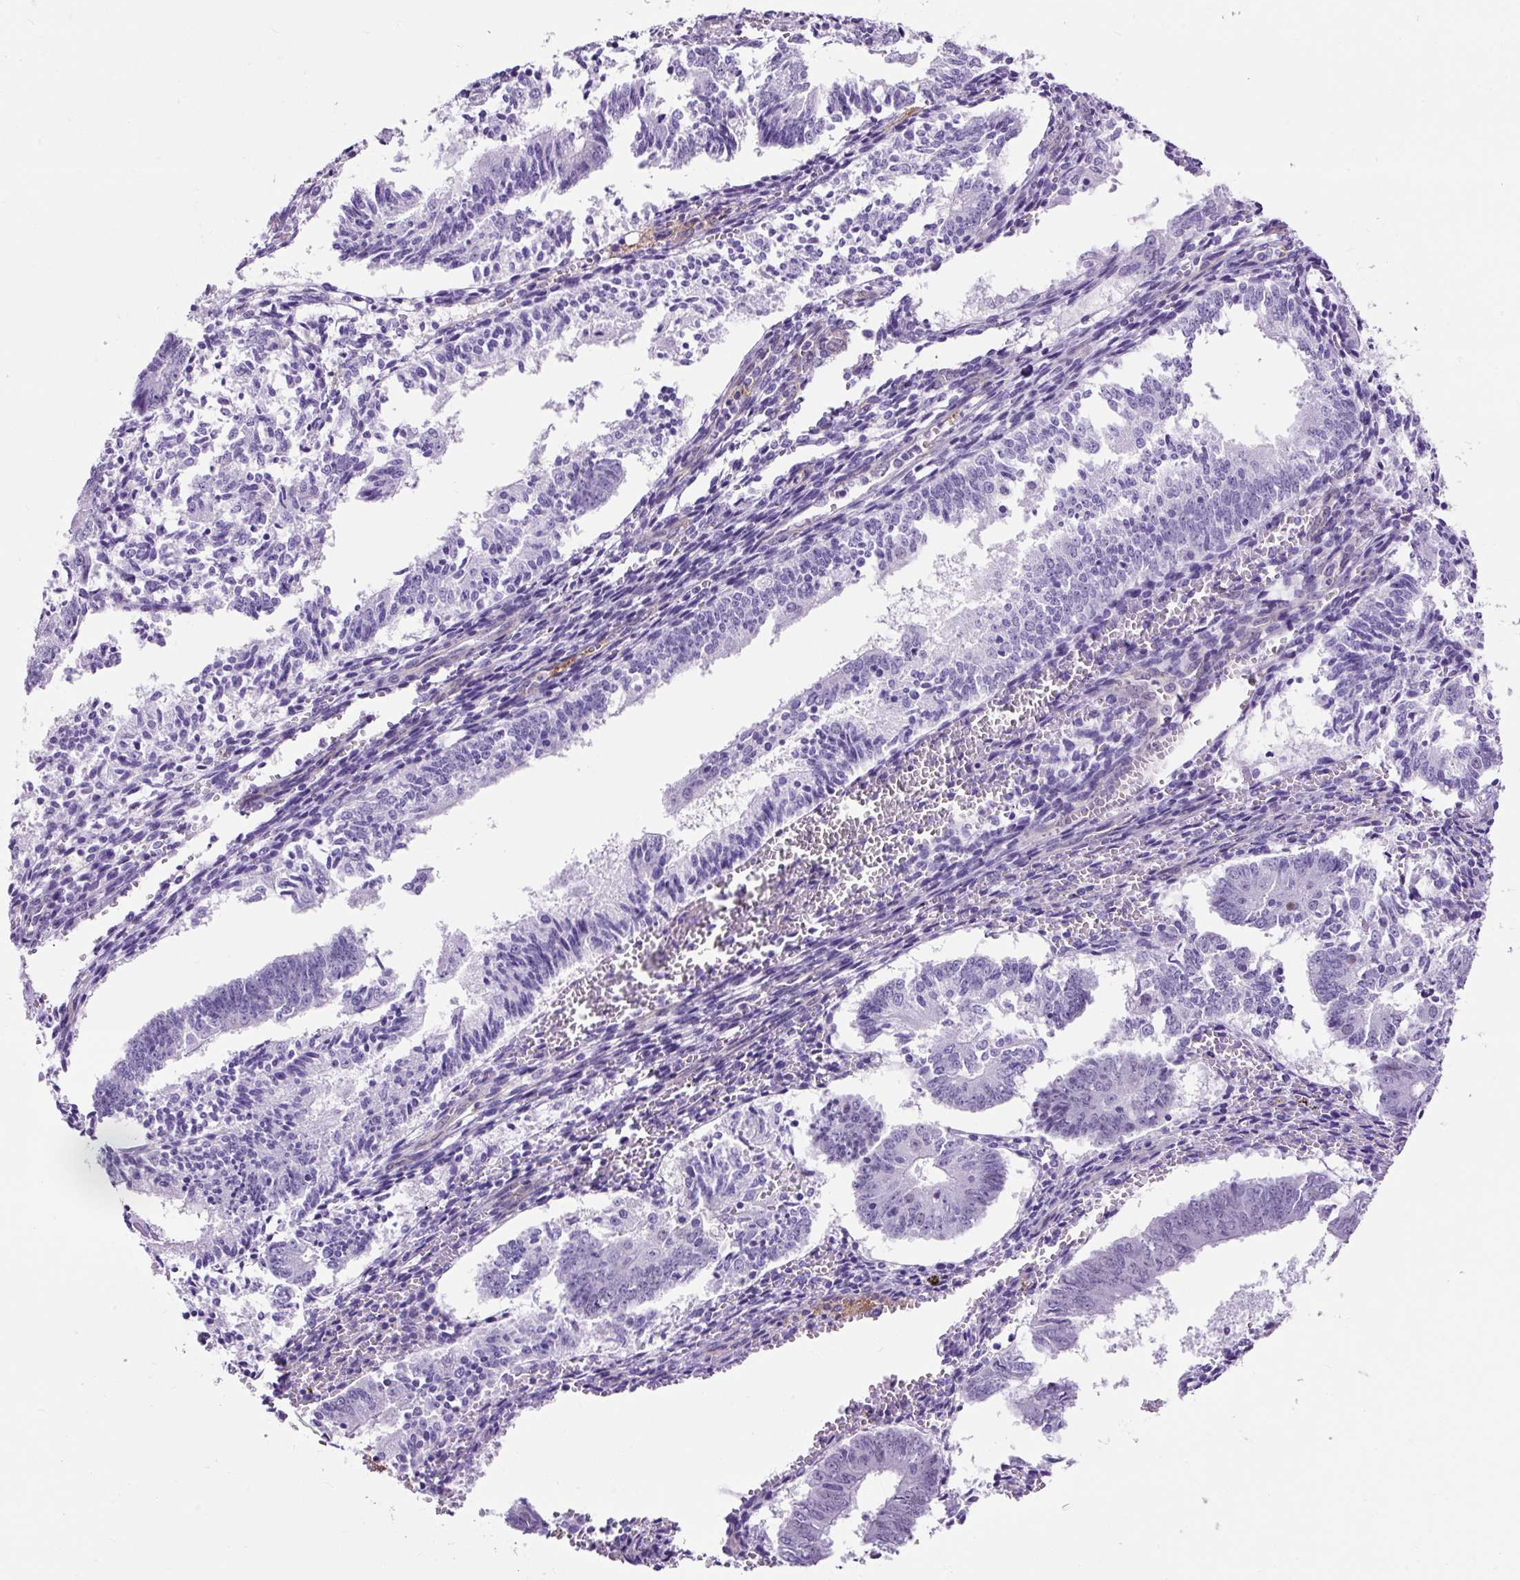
{"staining": {"intensity": "weak", "quantity": "<25%", "location": "nuclear"}, "tissue": "endometrial cancer", "cell_type": "Tumor cells", "image_type": "cancer", "snomed": [{"axis": "morphology", "description": "Adenocarcinoma, NOS"}, {"axis": "topography", "description": "Endometrium"}], "caption": "High power microscopy photomicrograph of an immunohistochemistry micrograph of endometrial adenocarcinoma, revealing no significant staining in tumor cells. The staining was performed using DAB (3,3'-diaminobenzidine) to visualize the protein expression in brown, while the nuclei were stained in blue with hematoxylin (Magnification: 20x).", "gene": "KRT12", "patient": {"sex": "female", "age": 50}}